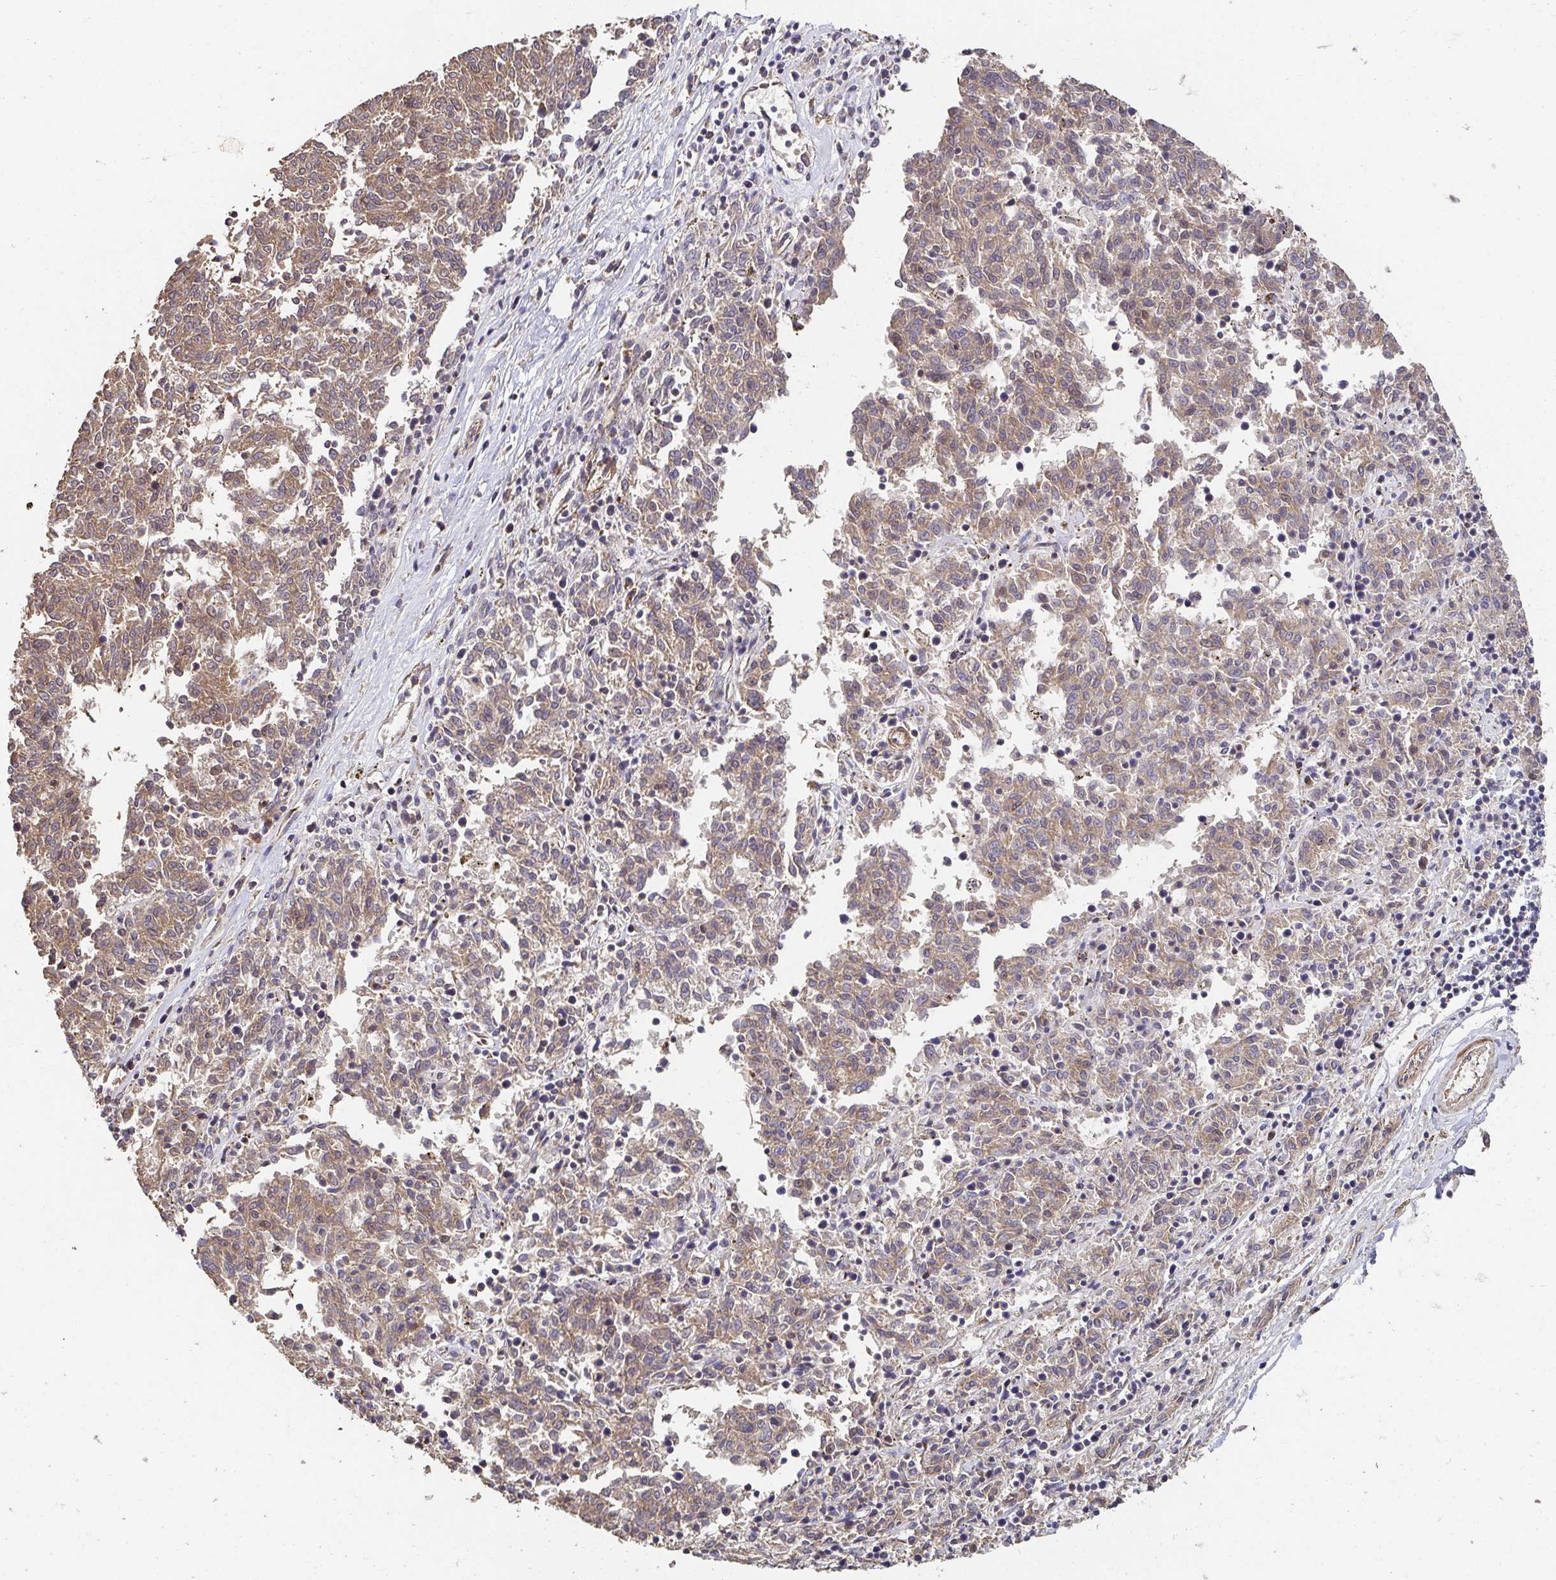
{"staining": {"intensity": "moderate", "quantity": ">75%", "location": "cytoplasmic/membranous"}, "tissue": "melanoma", "cell_type": "Tumor cells", "image_type": "cancer", "snomed": [{"axis": "morphology", "description": "Malignant melanoma, NOS"}, {"axis": "topography", "description": "Skin"}], "caption": "A brown stain labels moderate cytoplasmic/membranous staining of a protein in melanoma tumor cells. Ihc stains the protein of interest in brown and the nuclei are stained blue.", "gene": "APBB1", "patient": {"sex": "female", "age": 72}}